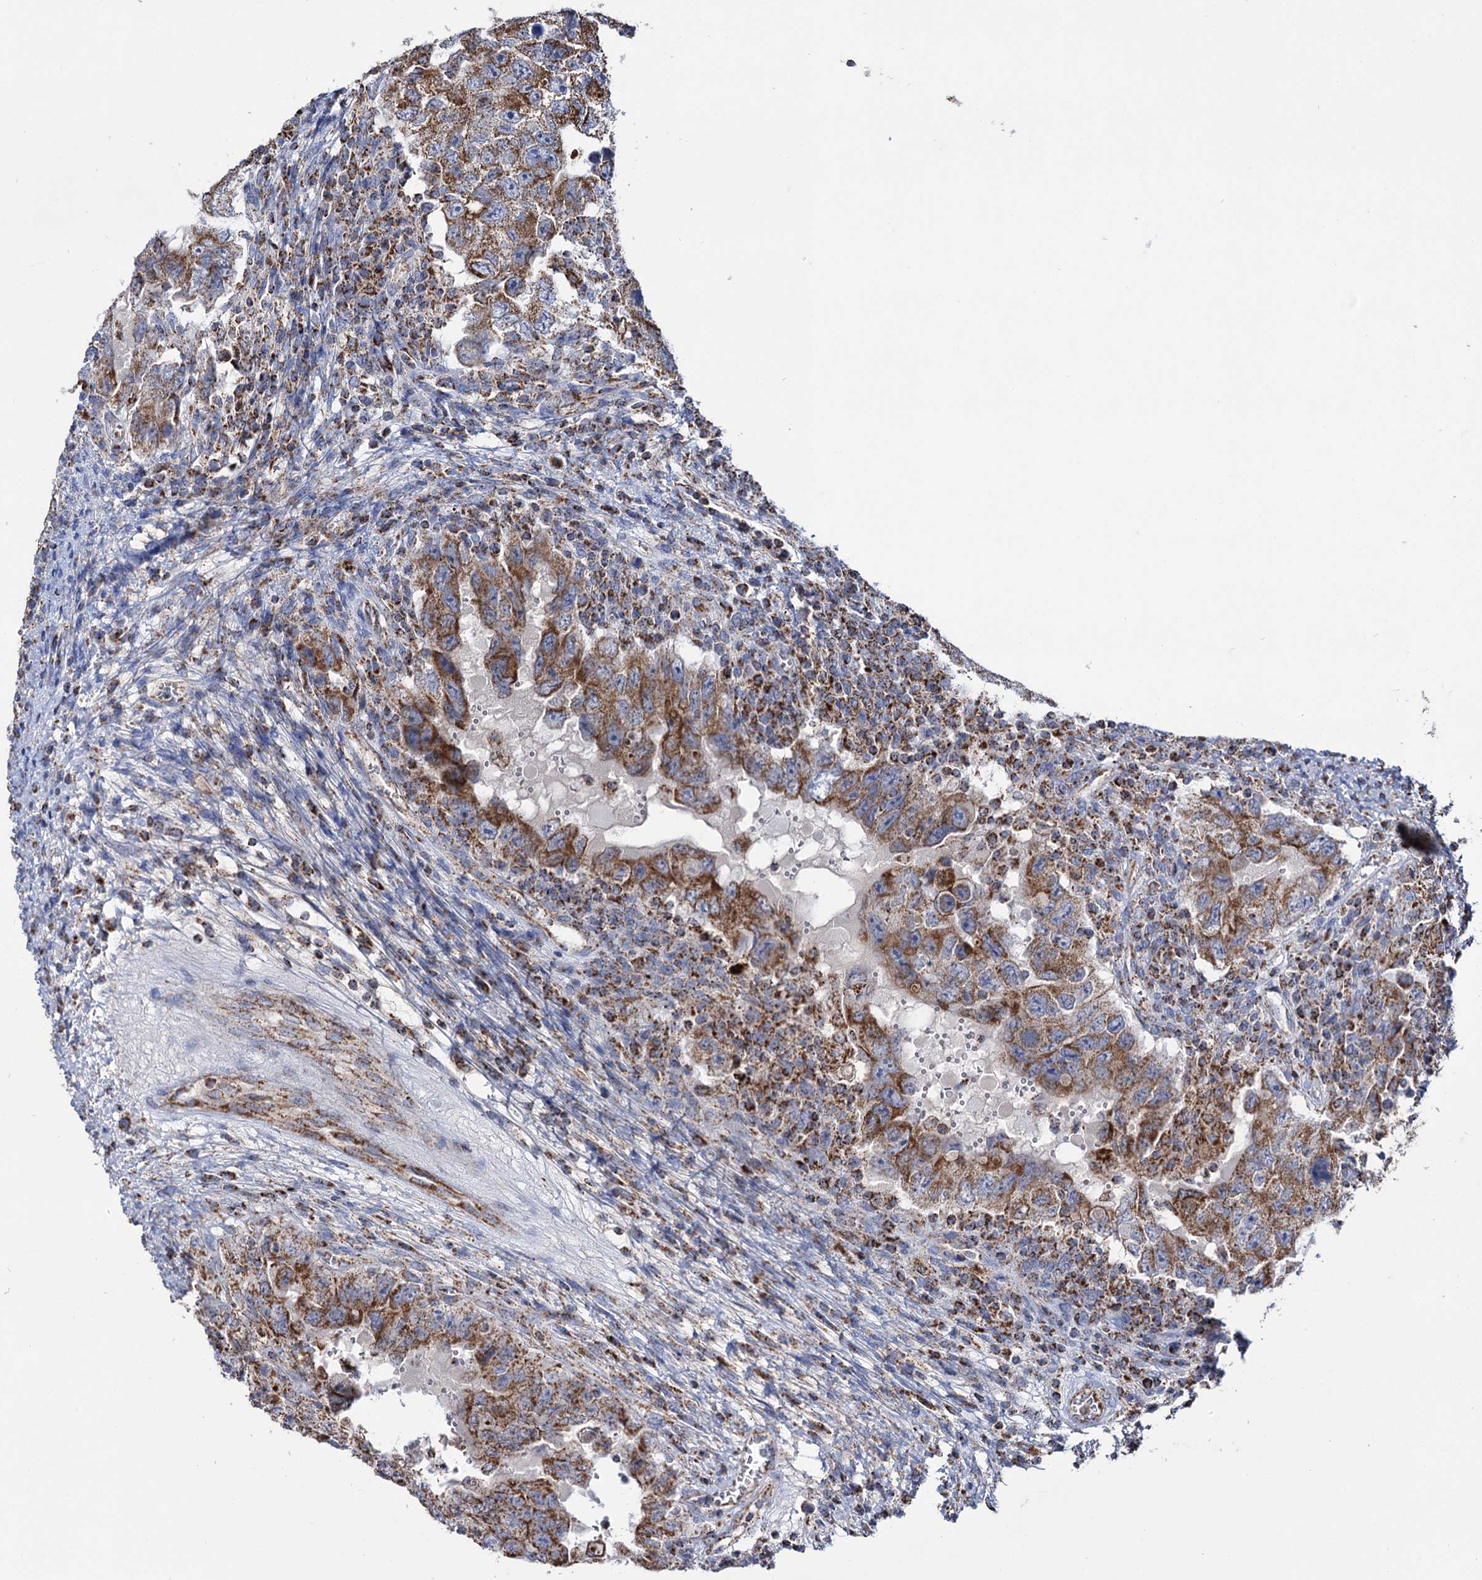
{"staining": {"intensity": "moderate", "quantity": ">75%", "location": "cytoplasmic/membranous"}, "tissue": "testis cancer", "cell_type": "Tumor cells", "image_type": "cancer", "snomed": [{"axis": "morphology", "description": "Carcinoma, Embryonal, NOS"}, {"axis": "topography", "description": "Testis"}], "caption": "Testis cancer was stained to show a protein in brown. There is medium levels of moderate cytoplasmic/membranous expression in about >75% of tumor cells.", "gene": "ABHD10", "patient": {"sex": "male", "age": 26}}